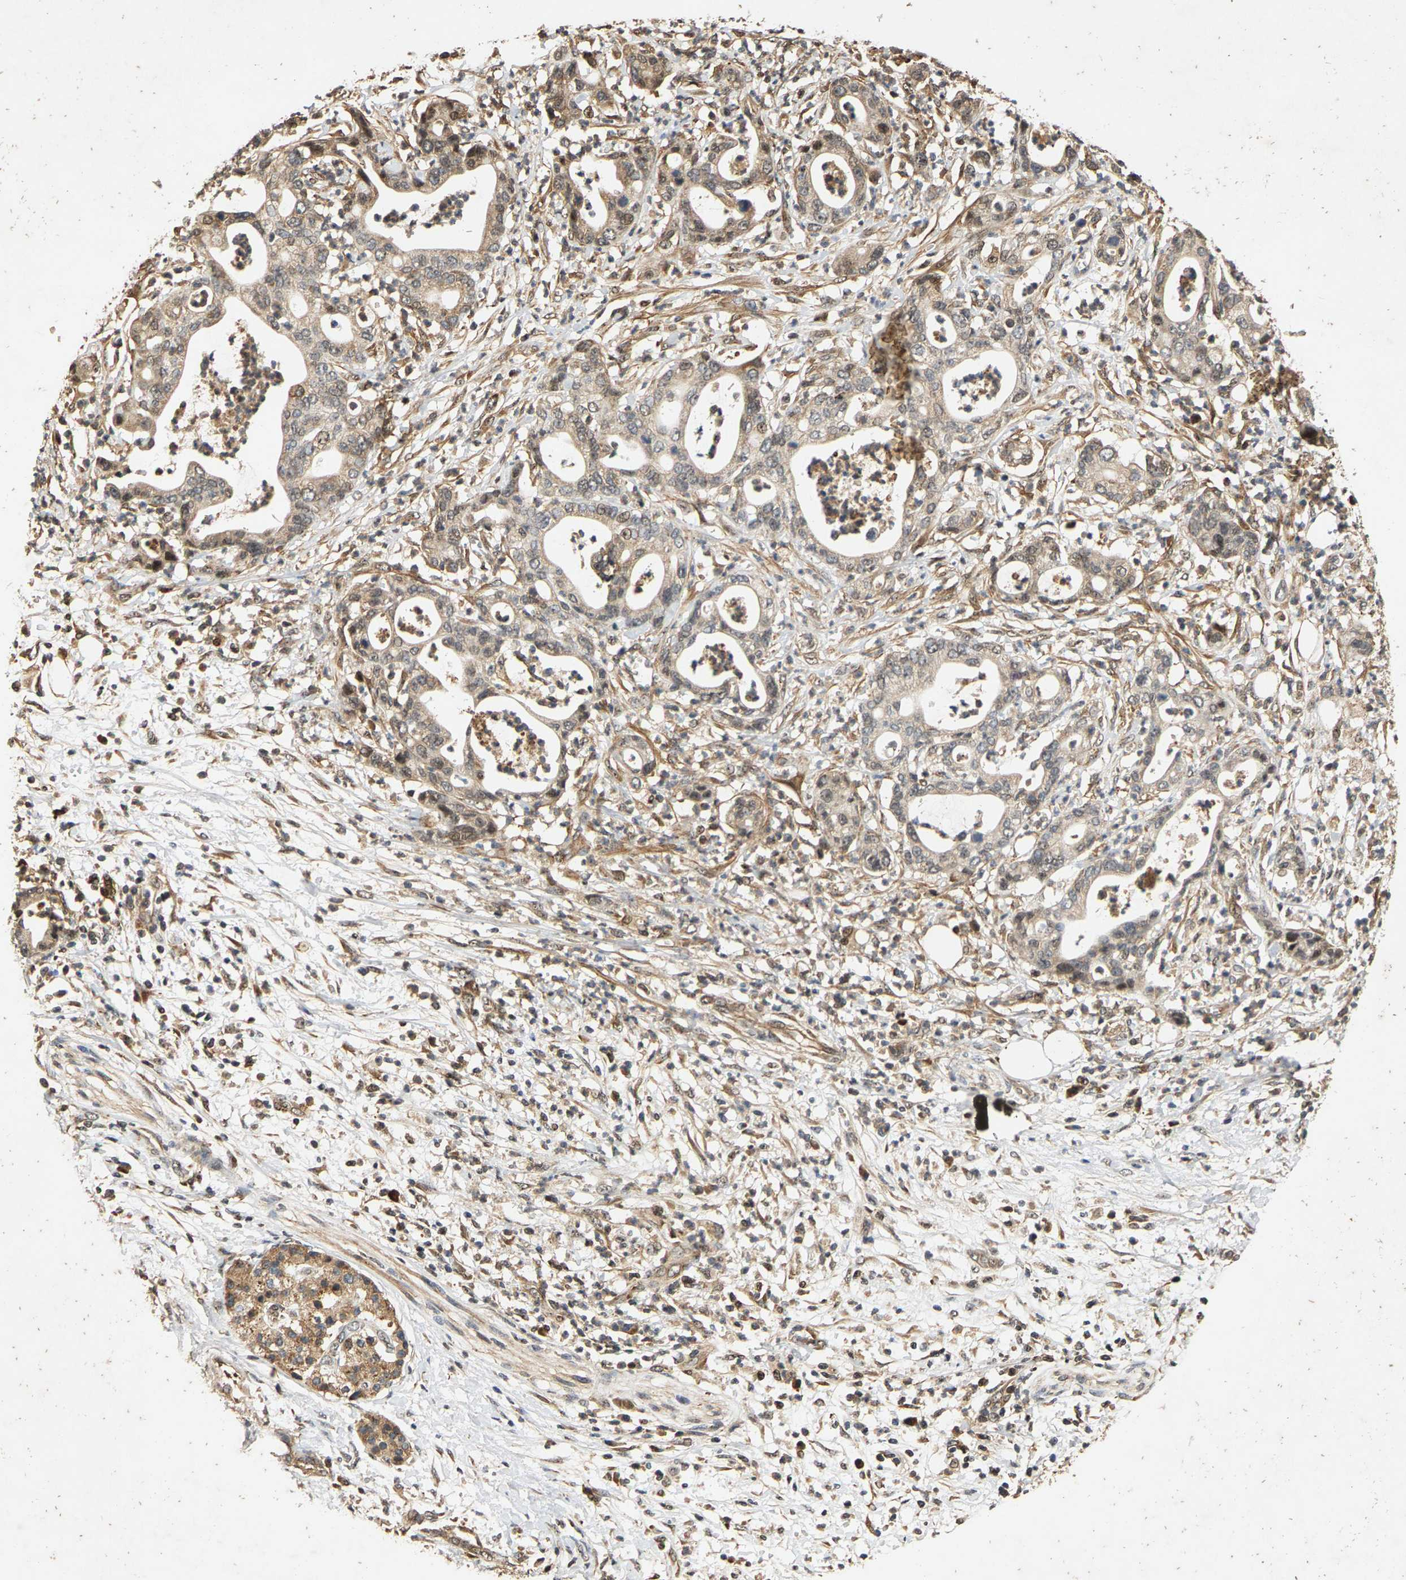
{"staining": {"intensity": "moderate", "quantity": "25%-75%", "location": "cytoplasmic/membranous"}, "tissue": "pancreatic cancer", "cell_type": "Tumor cells", "image_type": "cancer", "snomed": [{"axis": "morphology", "description": "Adenocarcinoma, NOS"}, {"axis": "topography", "description": "Pancreas"}], "caption": "Immunohistochemical staining of pancreatic cancer (adenocarcinoma) exhibits medium levels of moderate cytoplasmic/membranous protein expression in about 25%-75% of tumor cells.", "gene": "CIDEC", "patient": {"sex": "male", "age": 69}}